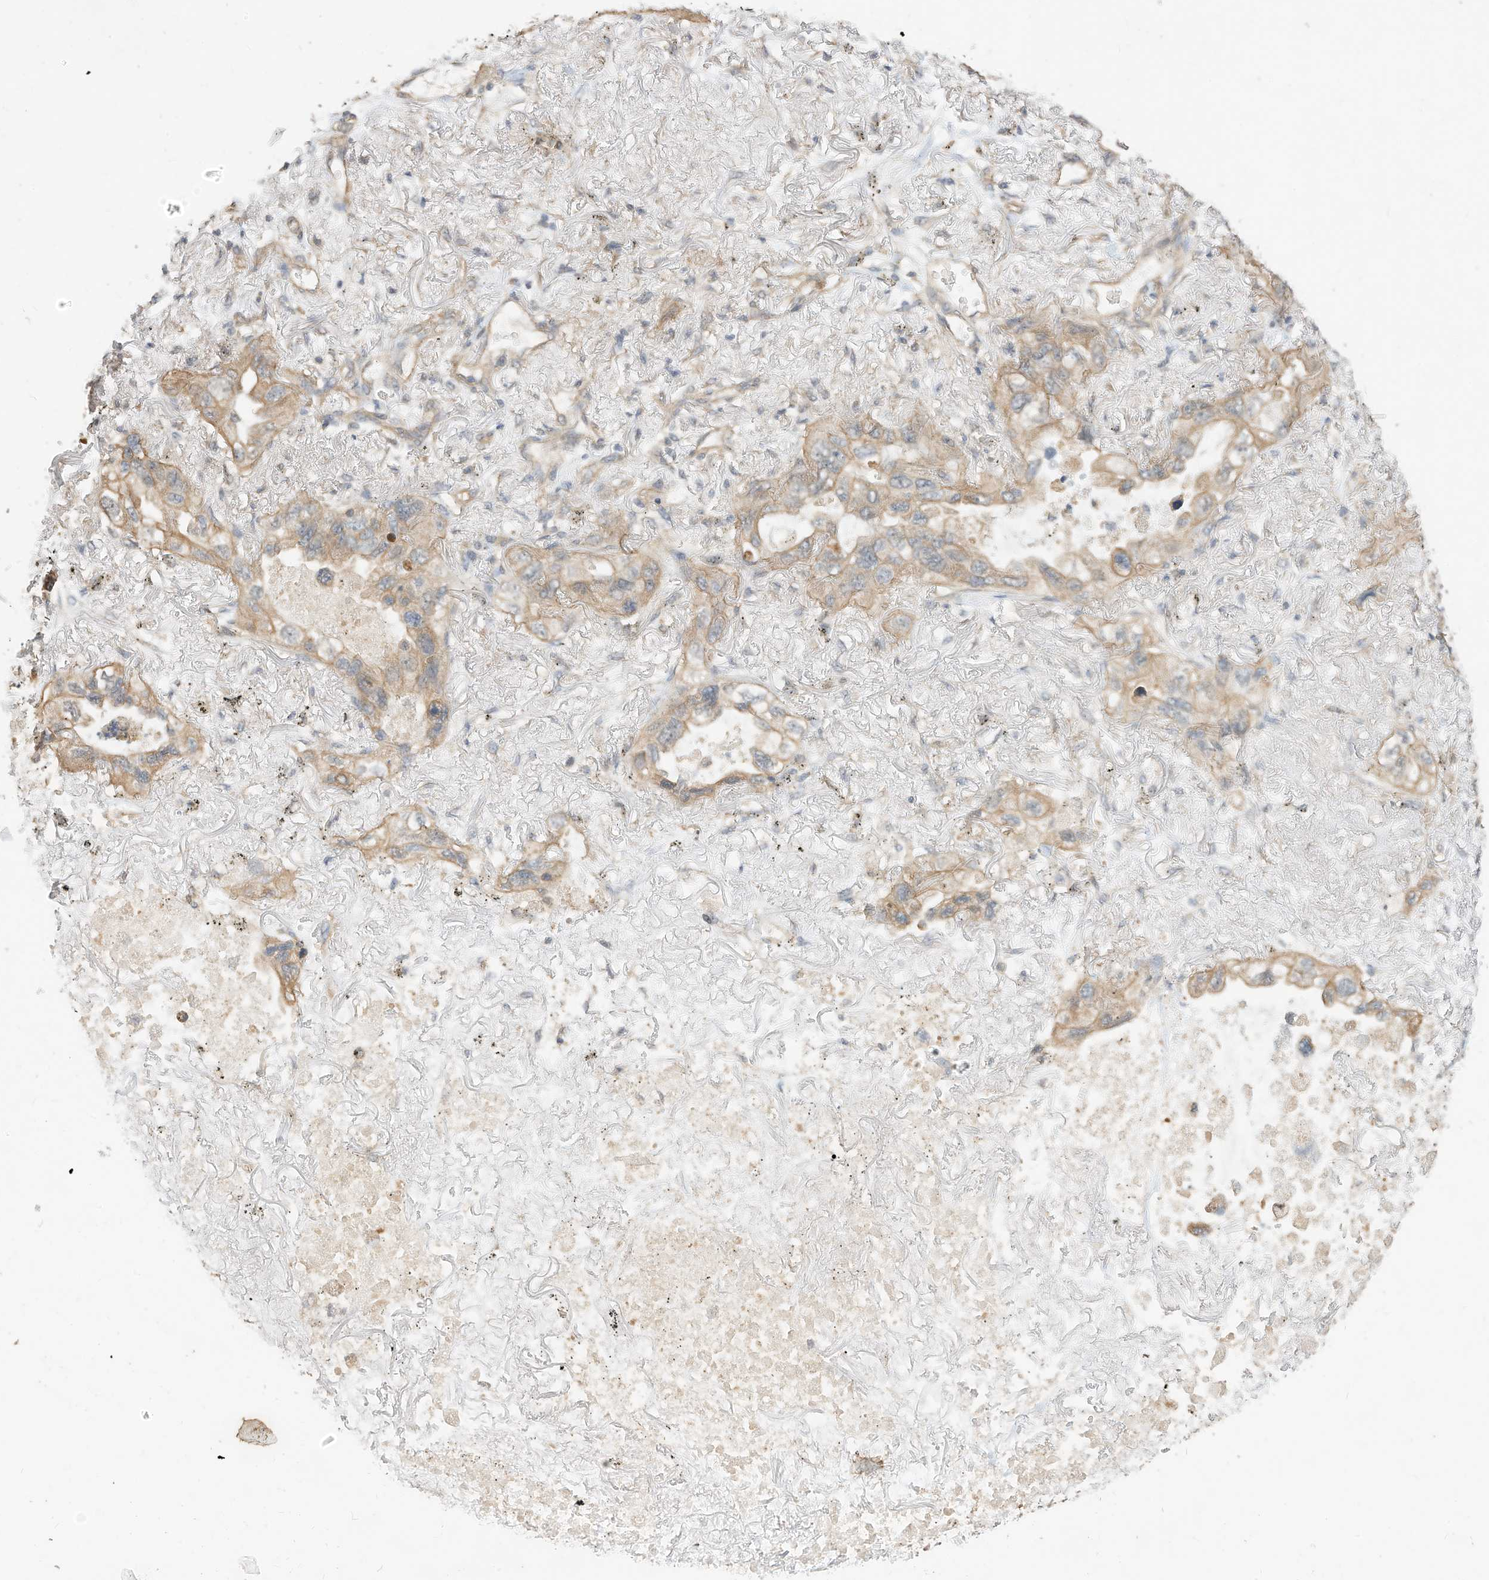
{"staining": {"intensity": "weak", "quantity": ">75%", "location": "cytoplasmic/membranous"}, "tissue": "lung cancer", "cell_type": "Tumor cells", "image_type": "cancer", "snomed": [{"axis": "morphology", "description": "Squamous cell carcinoma, NOS"}, {"axis": "topography", "description": "Lung"}], "caption": "Immunohistochemical staining of lung cancer shows low levels of weak cytoplasmic/membranous protein staining in about >75% of tumor cells.", "gene": "OFD1", "patient": {"sex": "female", "age": 73}}